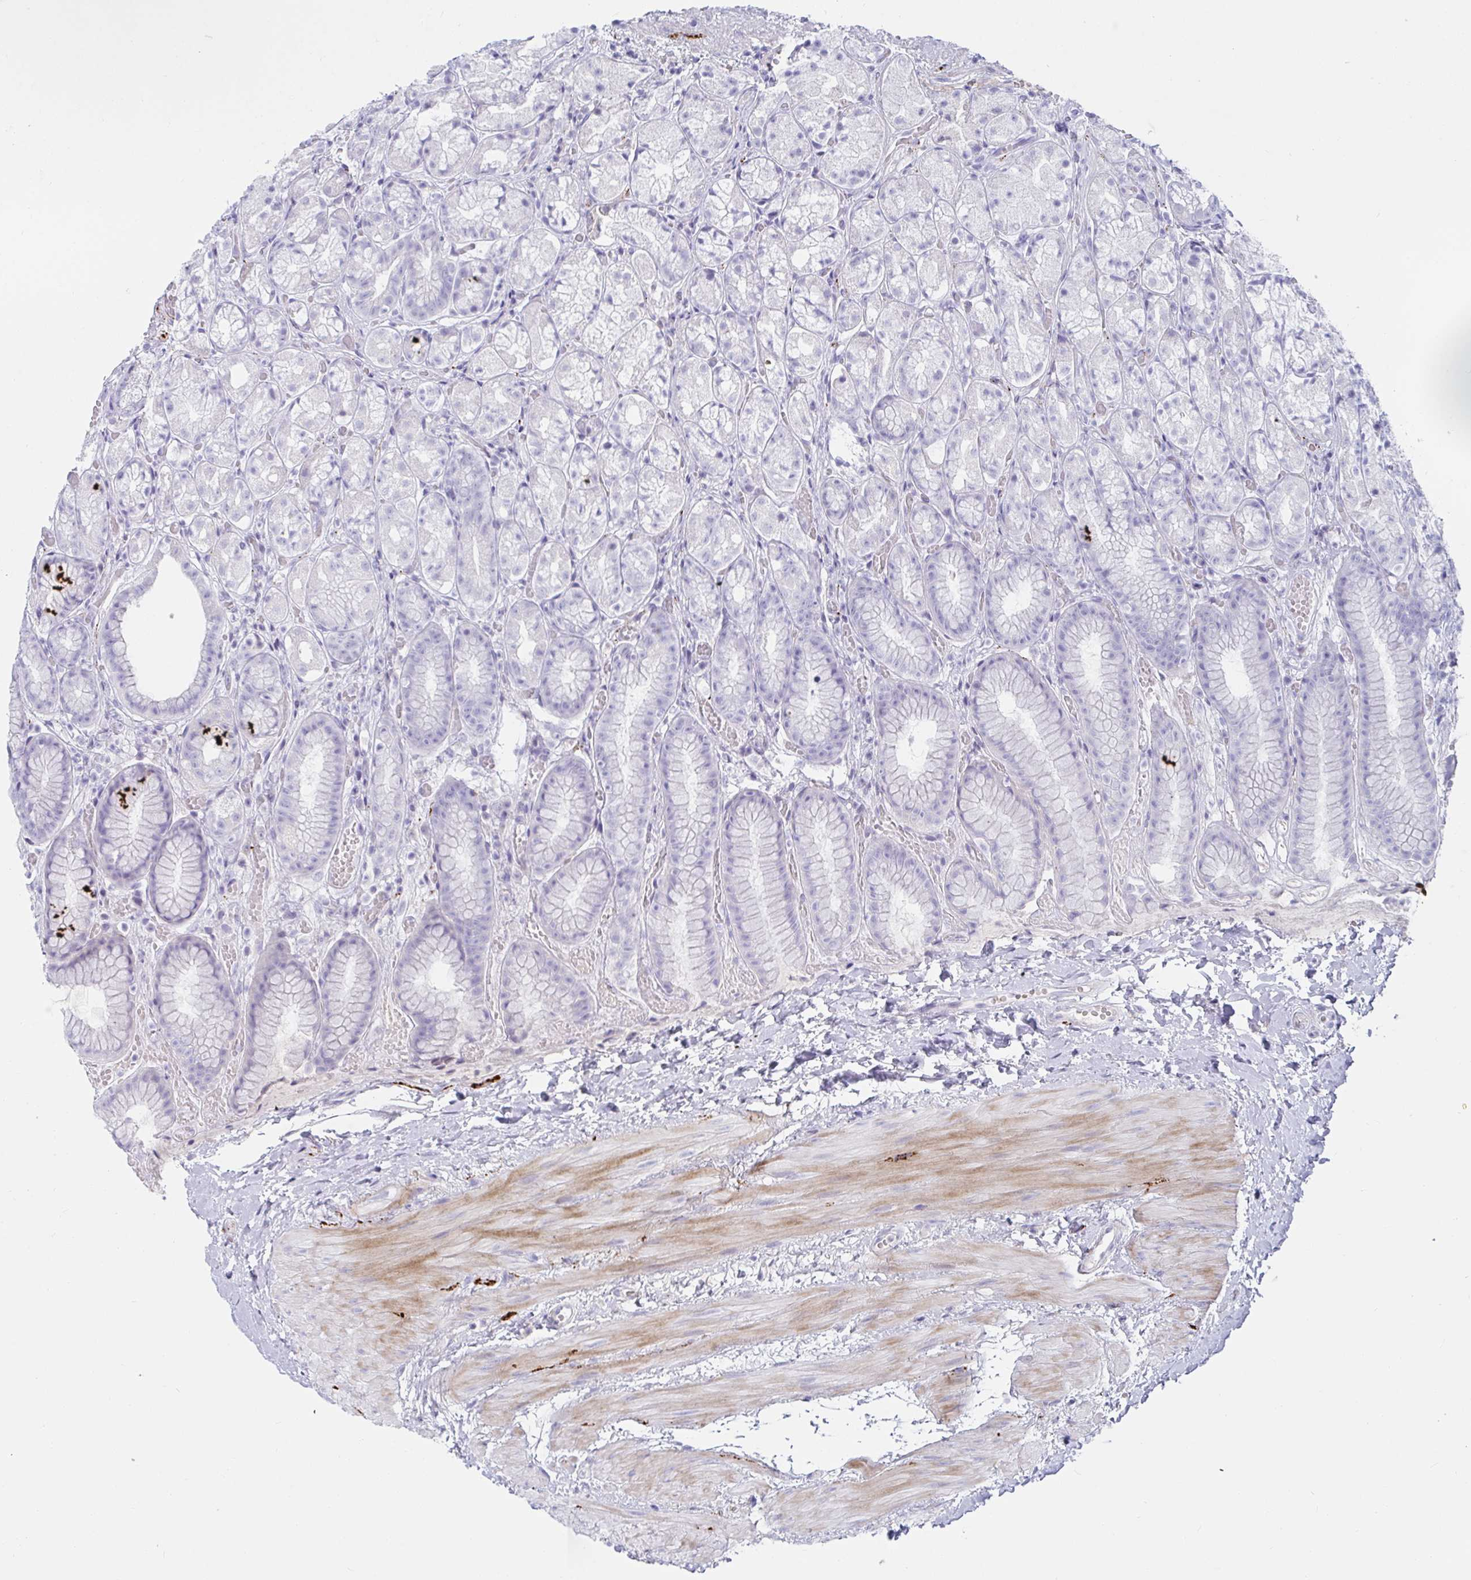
{"staining": {"intensity": "negative", "quantity": "none", "location": "none"}, "tissue": "stomach", "cell_type": "Glandular cells", "image_type": "normal", "snomed": [{"axis": "morphology", "description": "Normal tissue, NOS"}, {"axis": "topography", "description": "Stomach"}], "caption": "Normal stomach was stained to show a protein in brown. There is no significant positivity in glandular cells.", "gene": "NPY", "patient": {"sex": "male", "age": 70}}